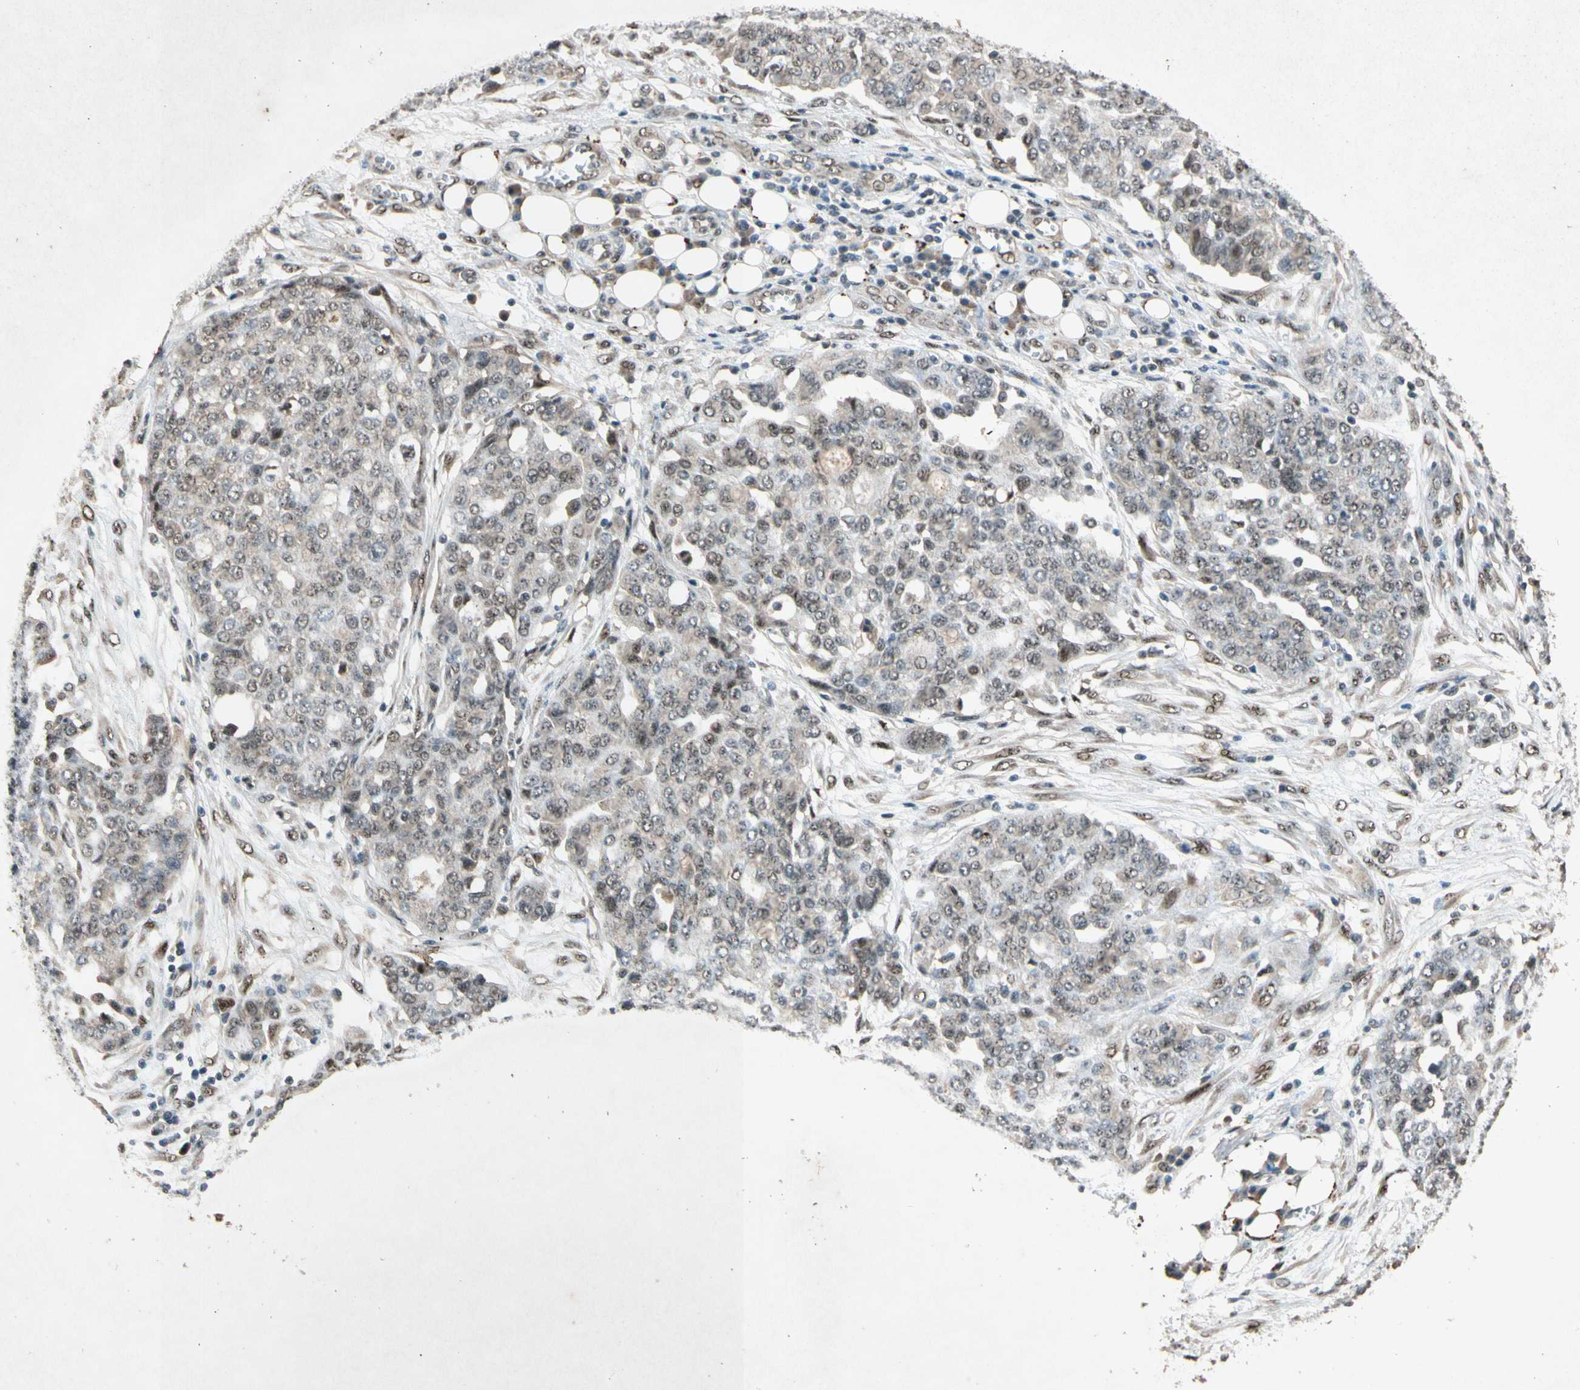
{"staining": {"intensity": "weak", "quantity": "25%-75%", "location": "nuclear"}, "tissue": "ovarian cancer", "cell_type": "Tumor cells", "image_type": "cancer", "snomed": [{"axis": "morphology", "description": "Cystadenocarcinoma, serous, NOS"}, {"axis": "topography", "description": "Soft tissue"}, {"axis": "topography", "description": "Ovary"}], "caption": "Immunohistochemistry of human ovarian serous cystadenocarcinoma displays low levels of weak nuclear staining in approximately 25%-75% of tumor cells. (DAB (3,3'-diaminobenzidine) IHC with brightfield microscopy, high magnification).", "gene": "PML", "patient": {"sex": "female", "age": 57}}